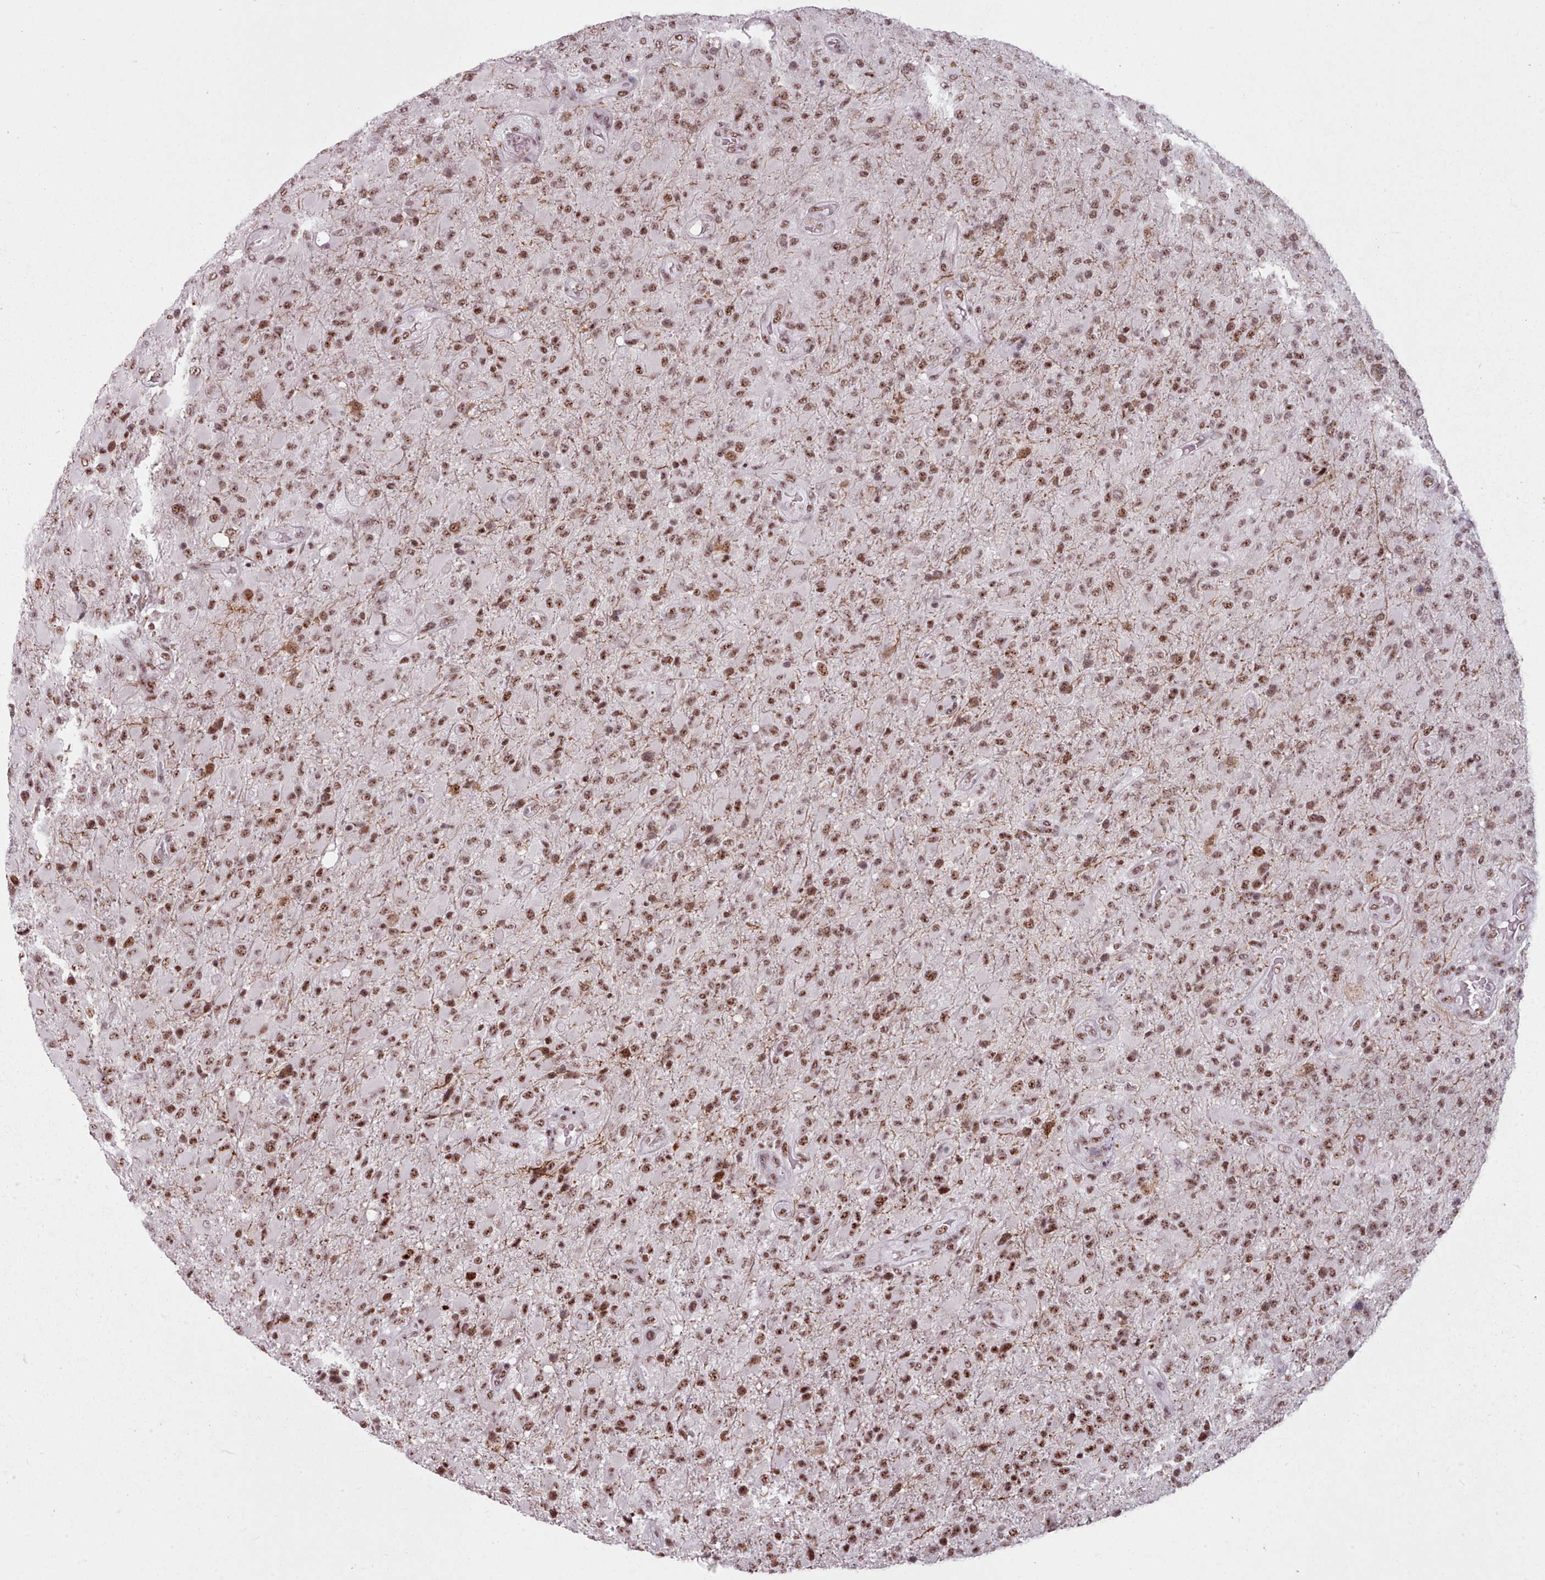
{"staining": {"intensity": "moderate", "quantity": ">75%", "location": "nuclear"}, "tissue": "glioma", "cell_type": "Tumor cells", "image_type": "cancer", "snomed": [{"axis": "morphology", "description": "Glioma, malignant, Low grade"}, {"axis": "topography", "description": "Brain"}], "caption": "Glioma was stained to show a protein in brown. There is medium levels of moderate nuclear expression in approximately >75% of tumor cells. The staining was performed using DAB (3,3'-diaminobenzidine) to visualize the protein expression in brown, while the nuclei were stained in blue with hematoxylin (Magnification: 20x).", "gene": "SRRM1", "patient": {"sex": "male", "age": 65}}